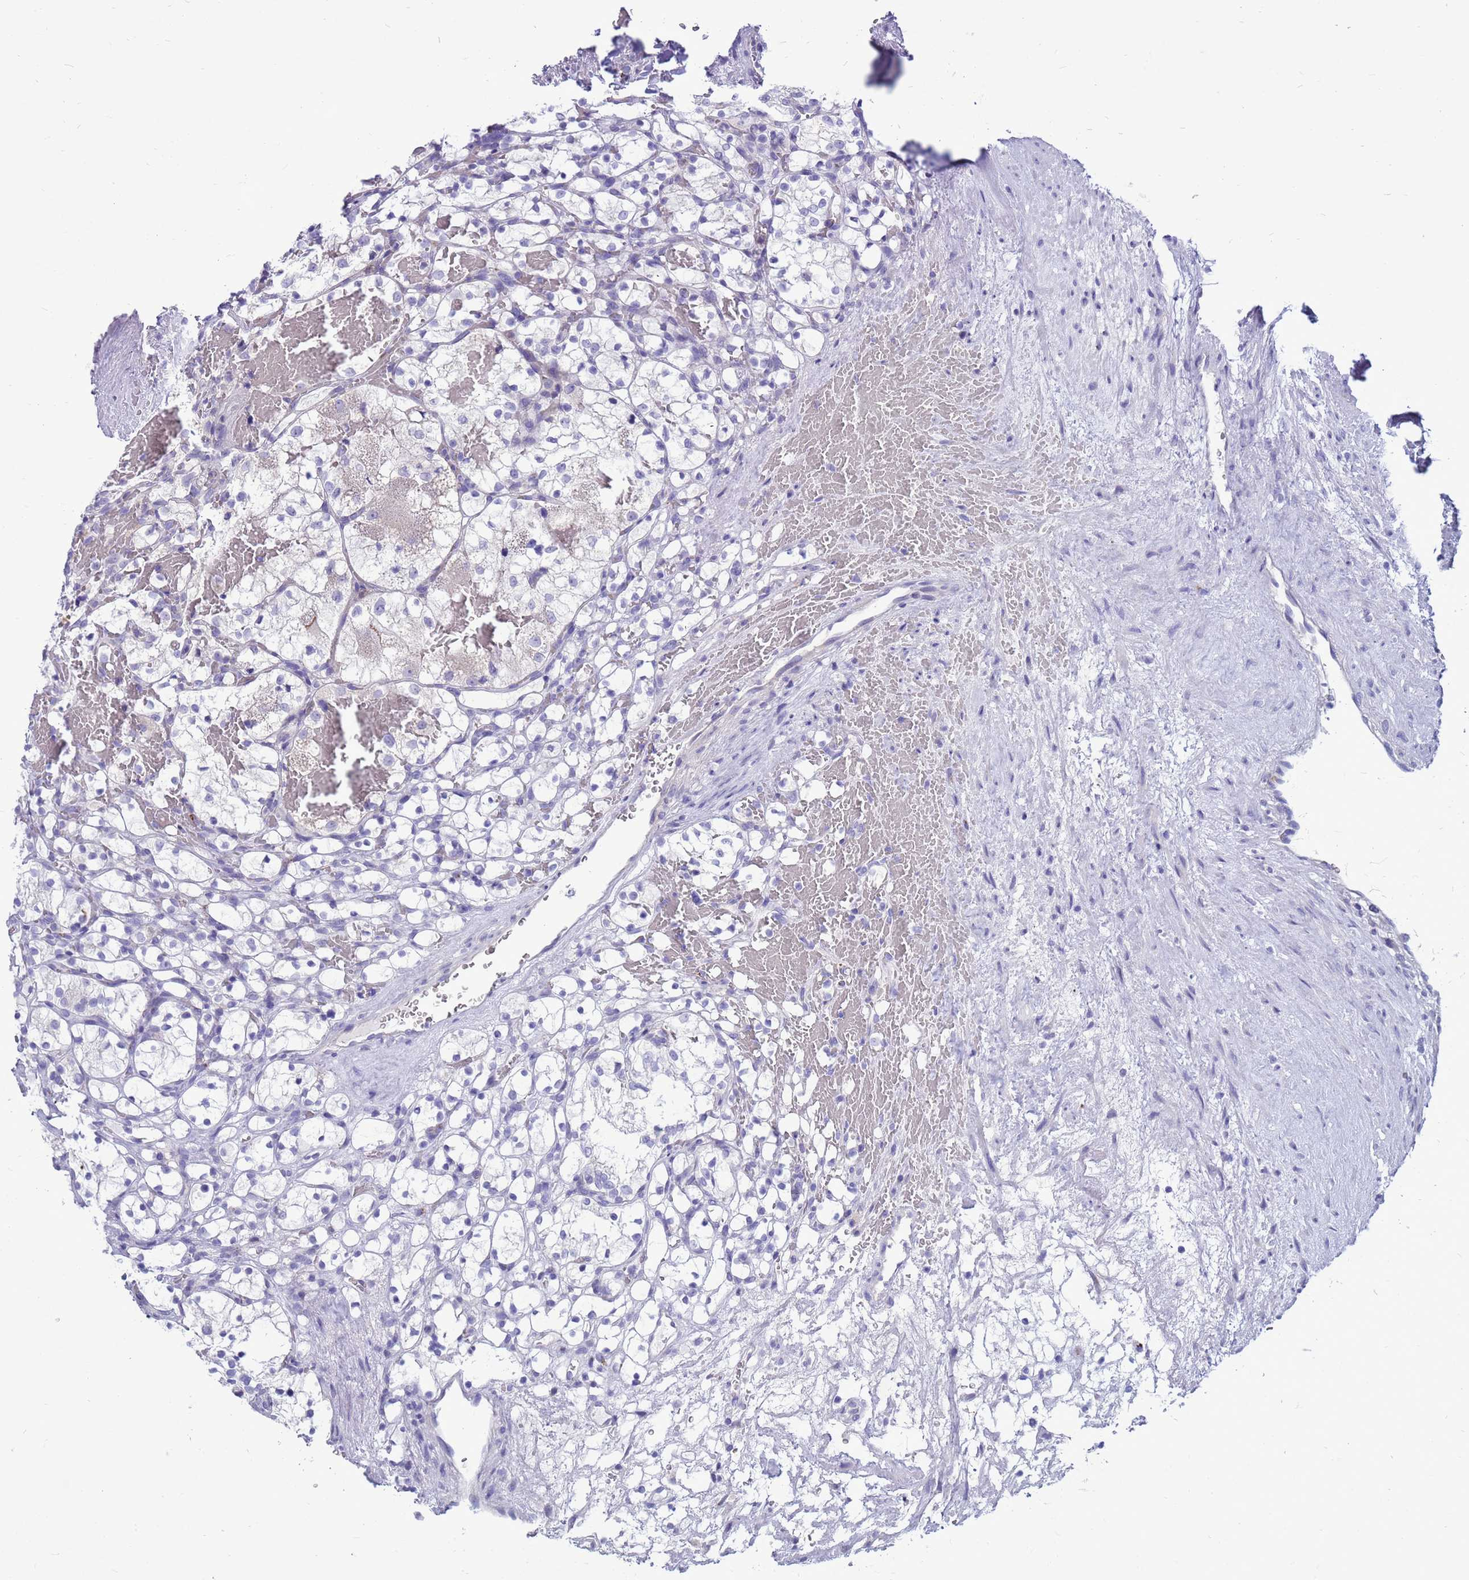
{"staining": {"intensity": "negative", "quantity": "none", "location": "none"}, "tissue": "renal cancer", "cell_type": "Tumor cells", "image_type": "cancer", "snomed": [{"axis": "morphology", "description": "Adenocarcinoma, NOS"}, {"axis": "topography", "description": "Kidney"}], "caption": "Protein analysis of renal cancer exhibits no significant staining in tumor cells.", "gene": "PDE10A", "patient": {"sex": "female", "age": 69}}